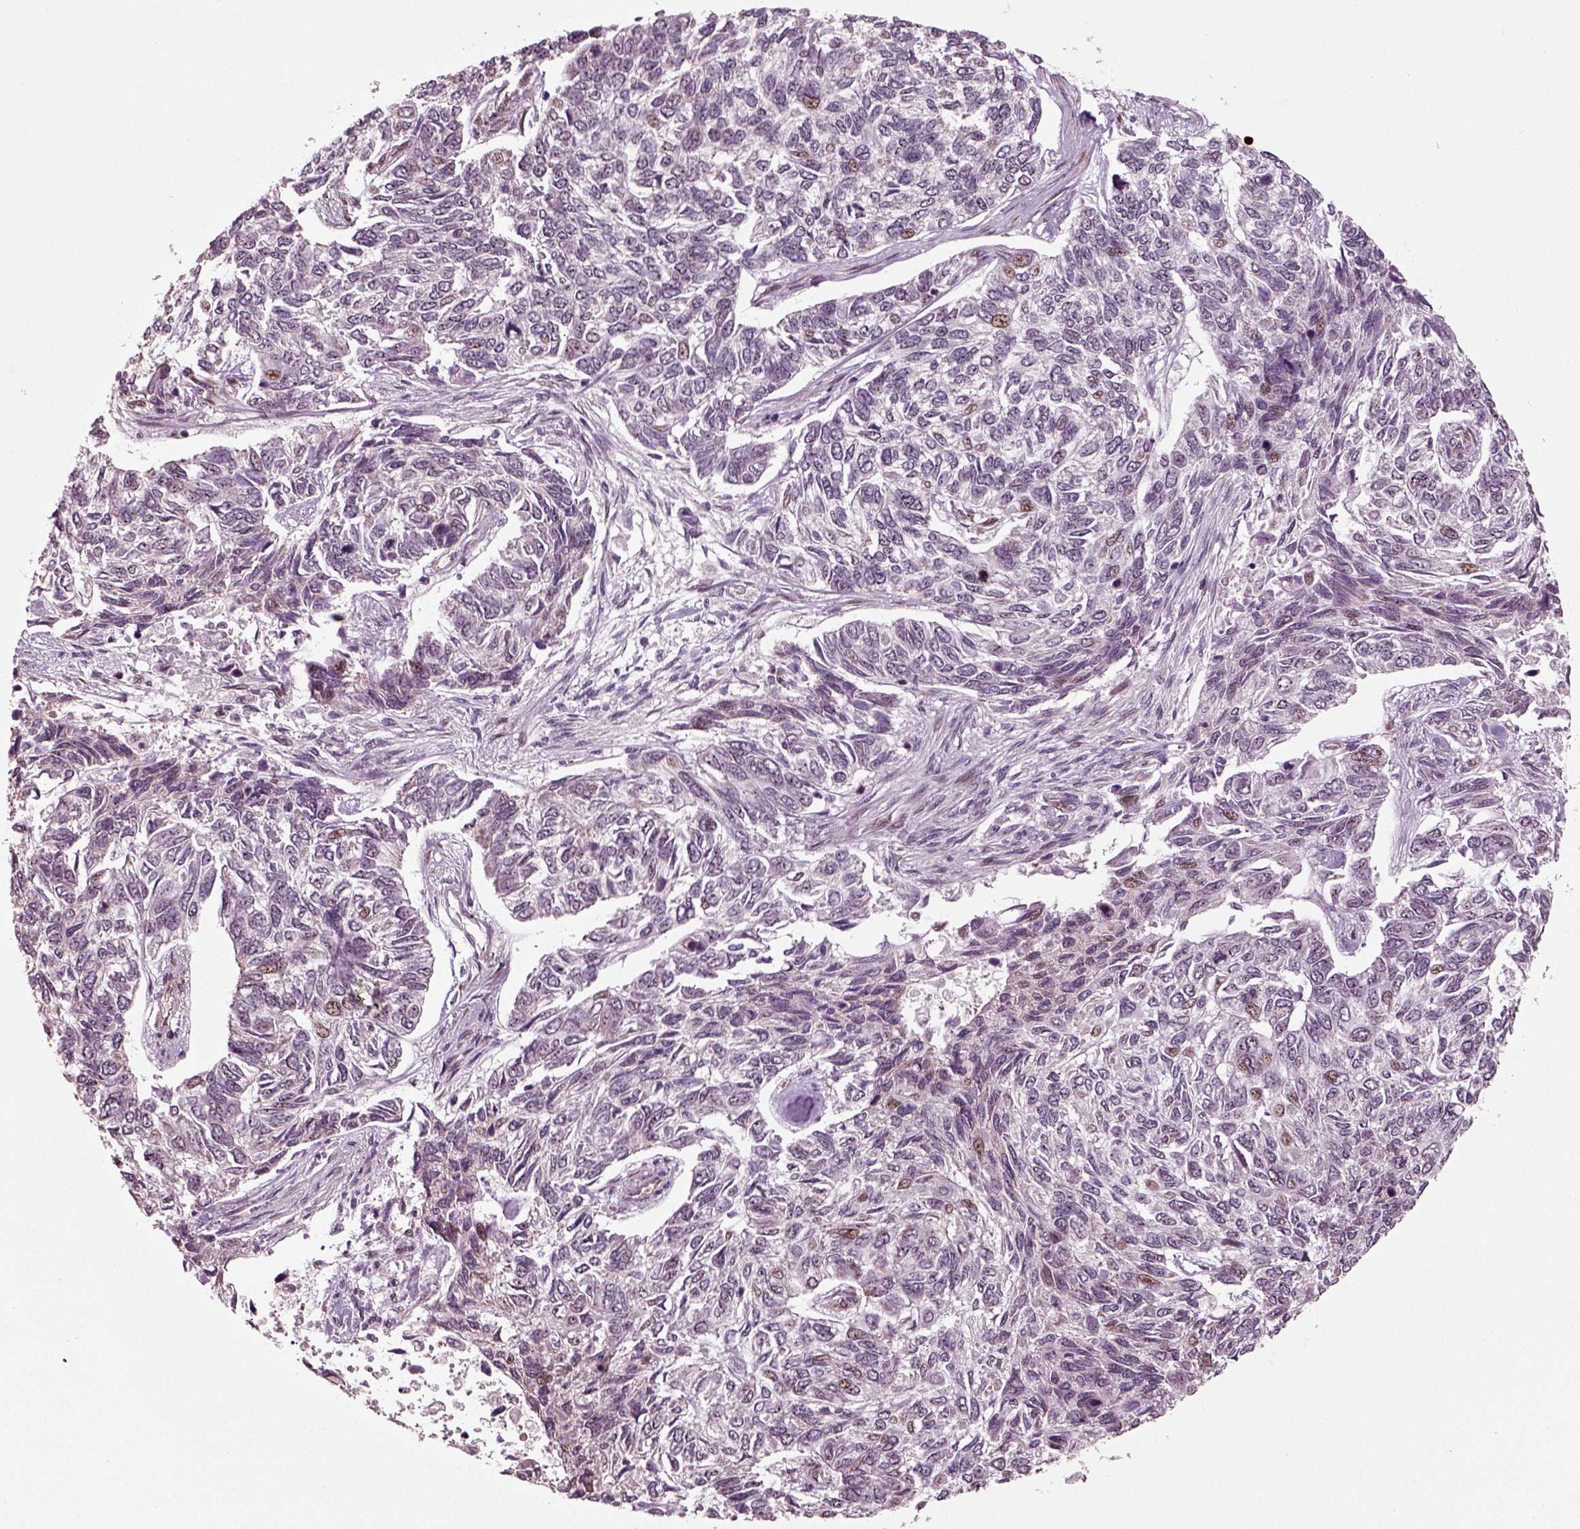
{"staining": {"intensity": "moderate", "quantity": "<25%", "location": "nuclear"}, "tissue": "skin cancer", "cell_type": "Tumor cells", "image_type": "cancer", "snomed": [{"axis": "morphology", "description": "Basal cell carcinoma"}, {"axis": "topography", "description": "Skin"}], "caption": "Moderate nuclear expression for a protein is appreciated in approximately <25% of tumor cells of skin cancer (basal cell carcinoma) using IHC.", "gene": "CDC14A", "patient": {"sex": "female", "age": 65}}